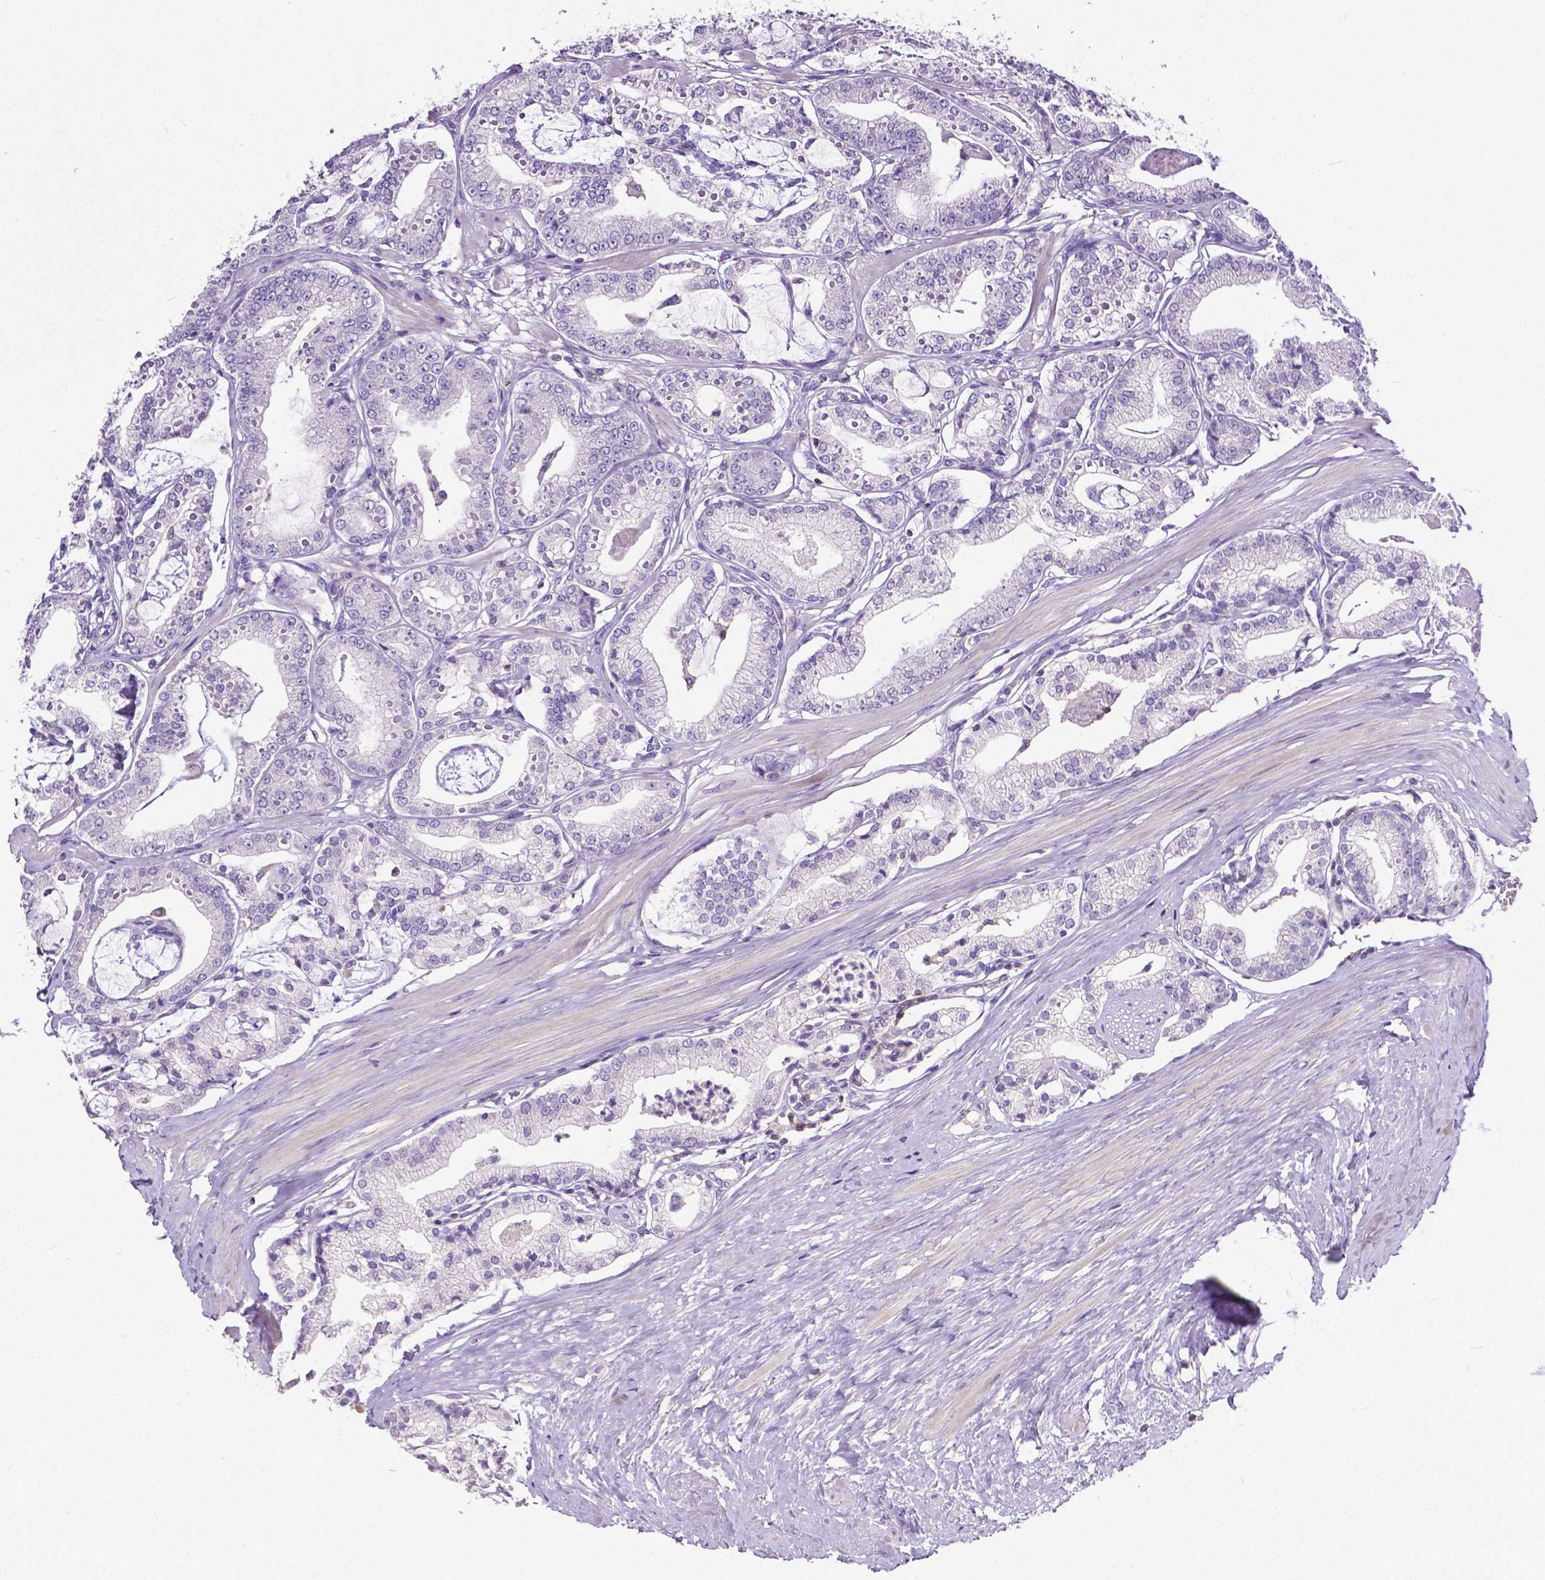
{"staining": {"intensity": "negative", "quantity": "none", "location": "none"}, "tissue": "prostate cancer", "cell_type": "Tumor cells", "image_type": "cancer", "snomed": [{"axis": "morphology", "description": "Adenocarcinoma, High grade"}, {"axis": "topography", "description": "Prostate"}], "caption": "Tumor cells are negative for brown protein staining in adenocarcinoma (high-grade) (prostate).", "gene": "CD4", "patient": {"sex": "male", "age": 71}}